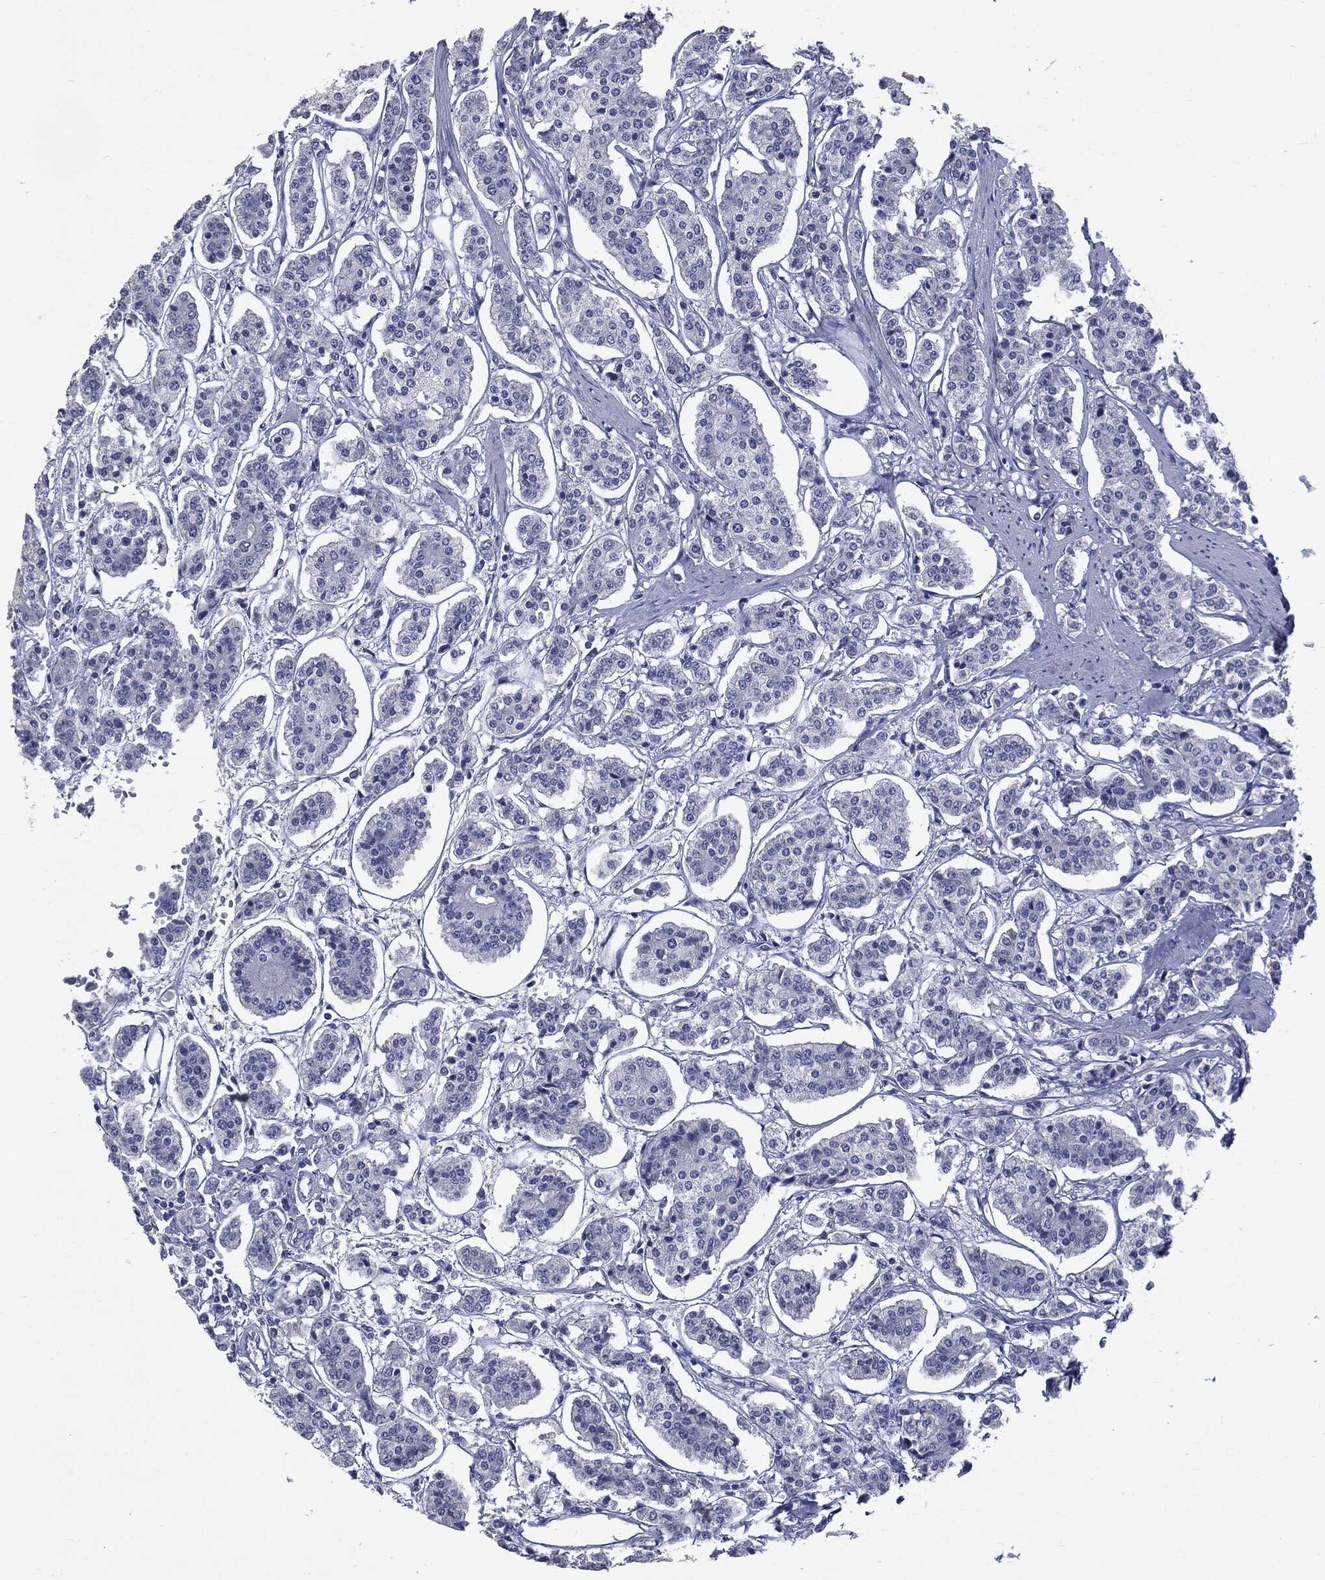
{"staining": {"intensity": "negative", "quantity": "none", "location": "none"}, "tissue": "carcinoid", "cell_type": "Tumor cells", "image_type": "cancer", "snomed": [{"axis": "morphology", "description": "Carcinoid, malignant, NOS"}, {"axis": "topography", "description": "Small intestine"}], "caption": "Carcinoid was stained to show a protein in brown. There is no significant positivity in tumor cells.", "gene": "TSHB", "patient": {"sex": "female", "age": 65}}